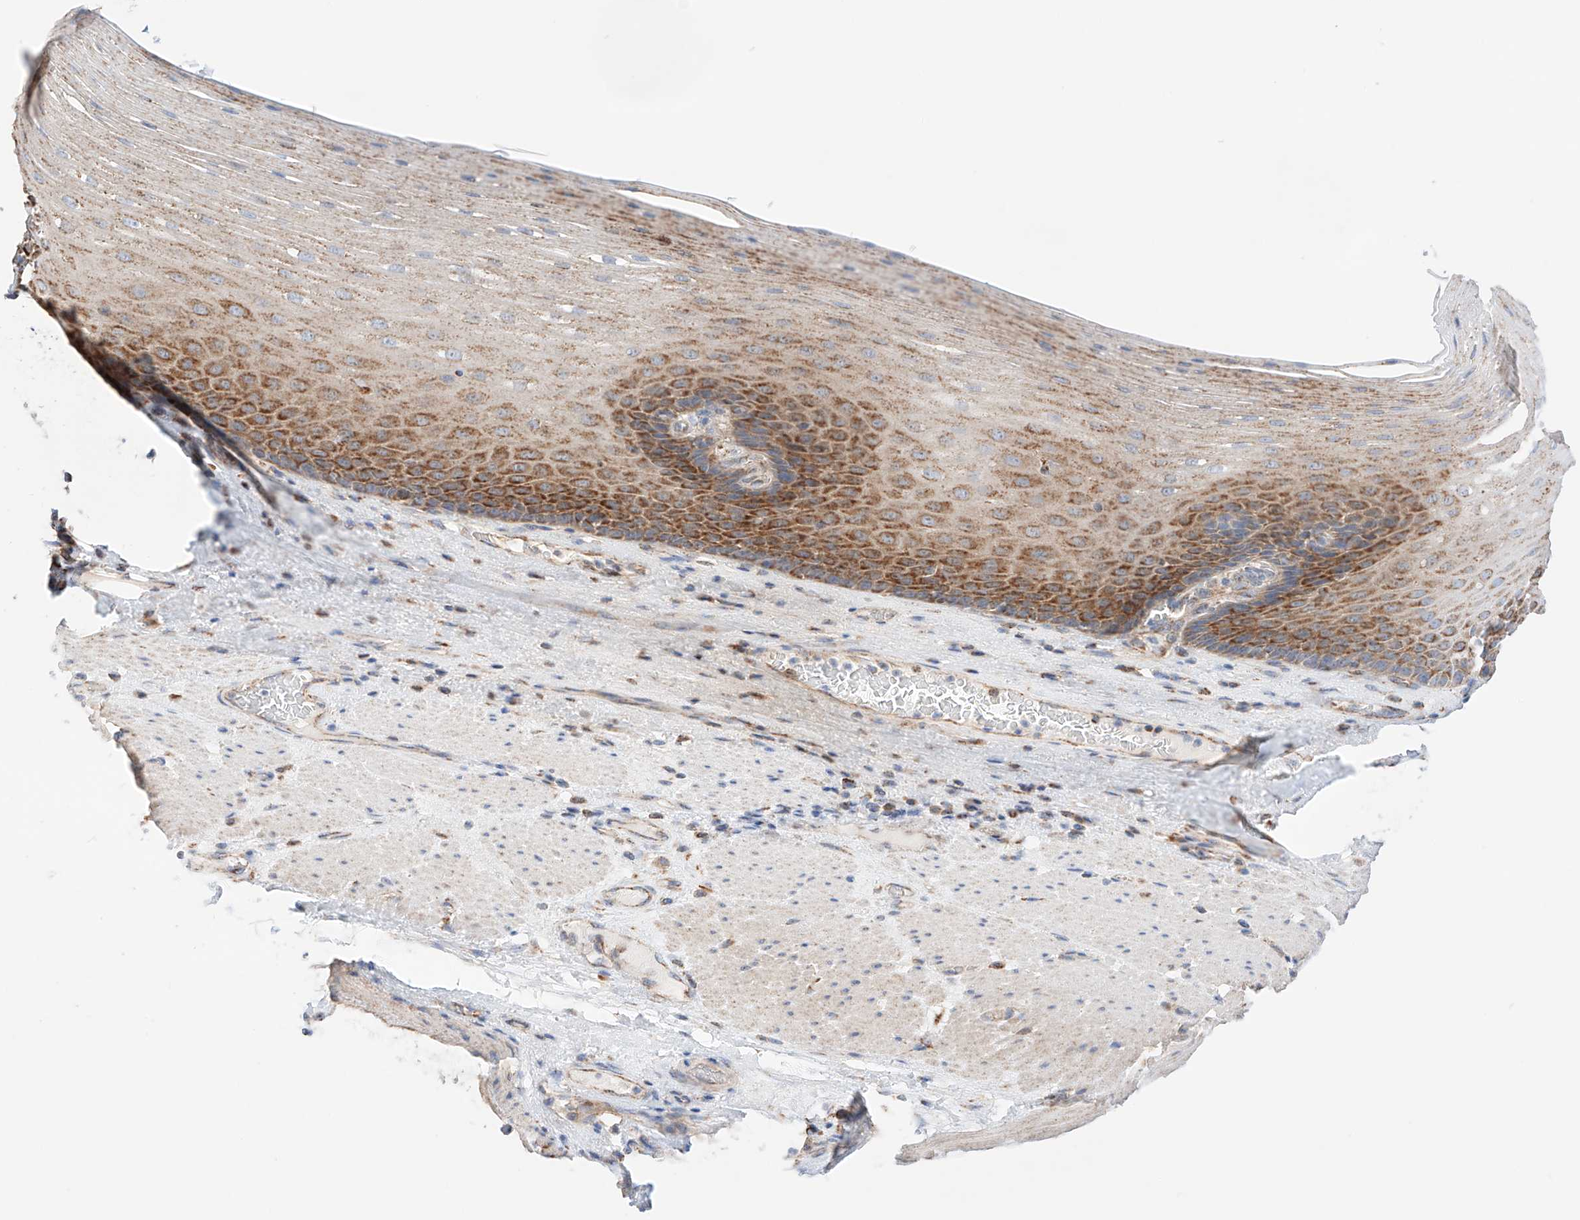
{"staining": {"intensity": "moderate", "quantity": ">75%", "location": "cytoplasmic/membranous"}, "tissue": "esophagus", "cell_type": "Squamous epithelial cells", "image_type": "normal", "snomed": [{"axis": "morphology", "description": "Normal tissue, NOS"}, {"axis": "topography", "description": "Esophagus"}], "caption": "Immunohistochemical staining of normal esophagus displays medium levels of moderate cytoplasmic/membranous expression in about >75% of squamous epithelial cells.", "gene": "KTI12", "patient": {"sex": "male", "age": 62}}